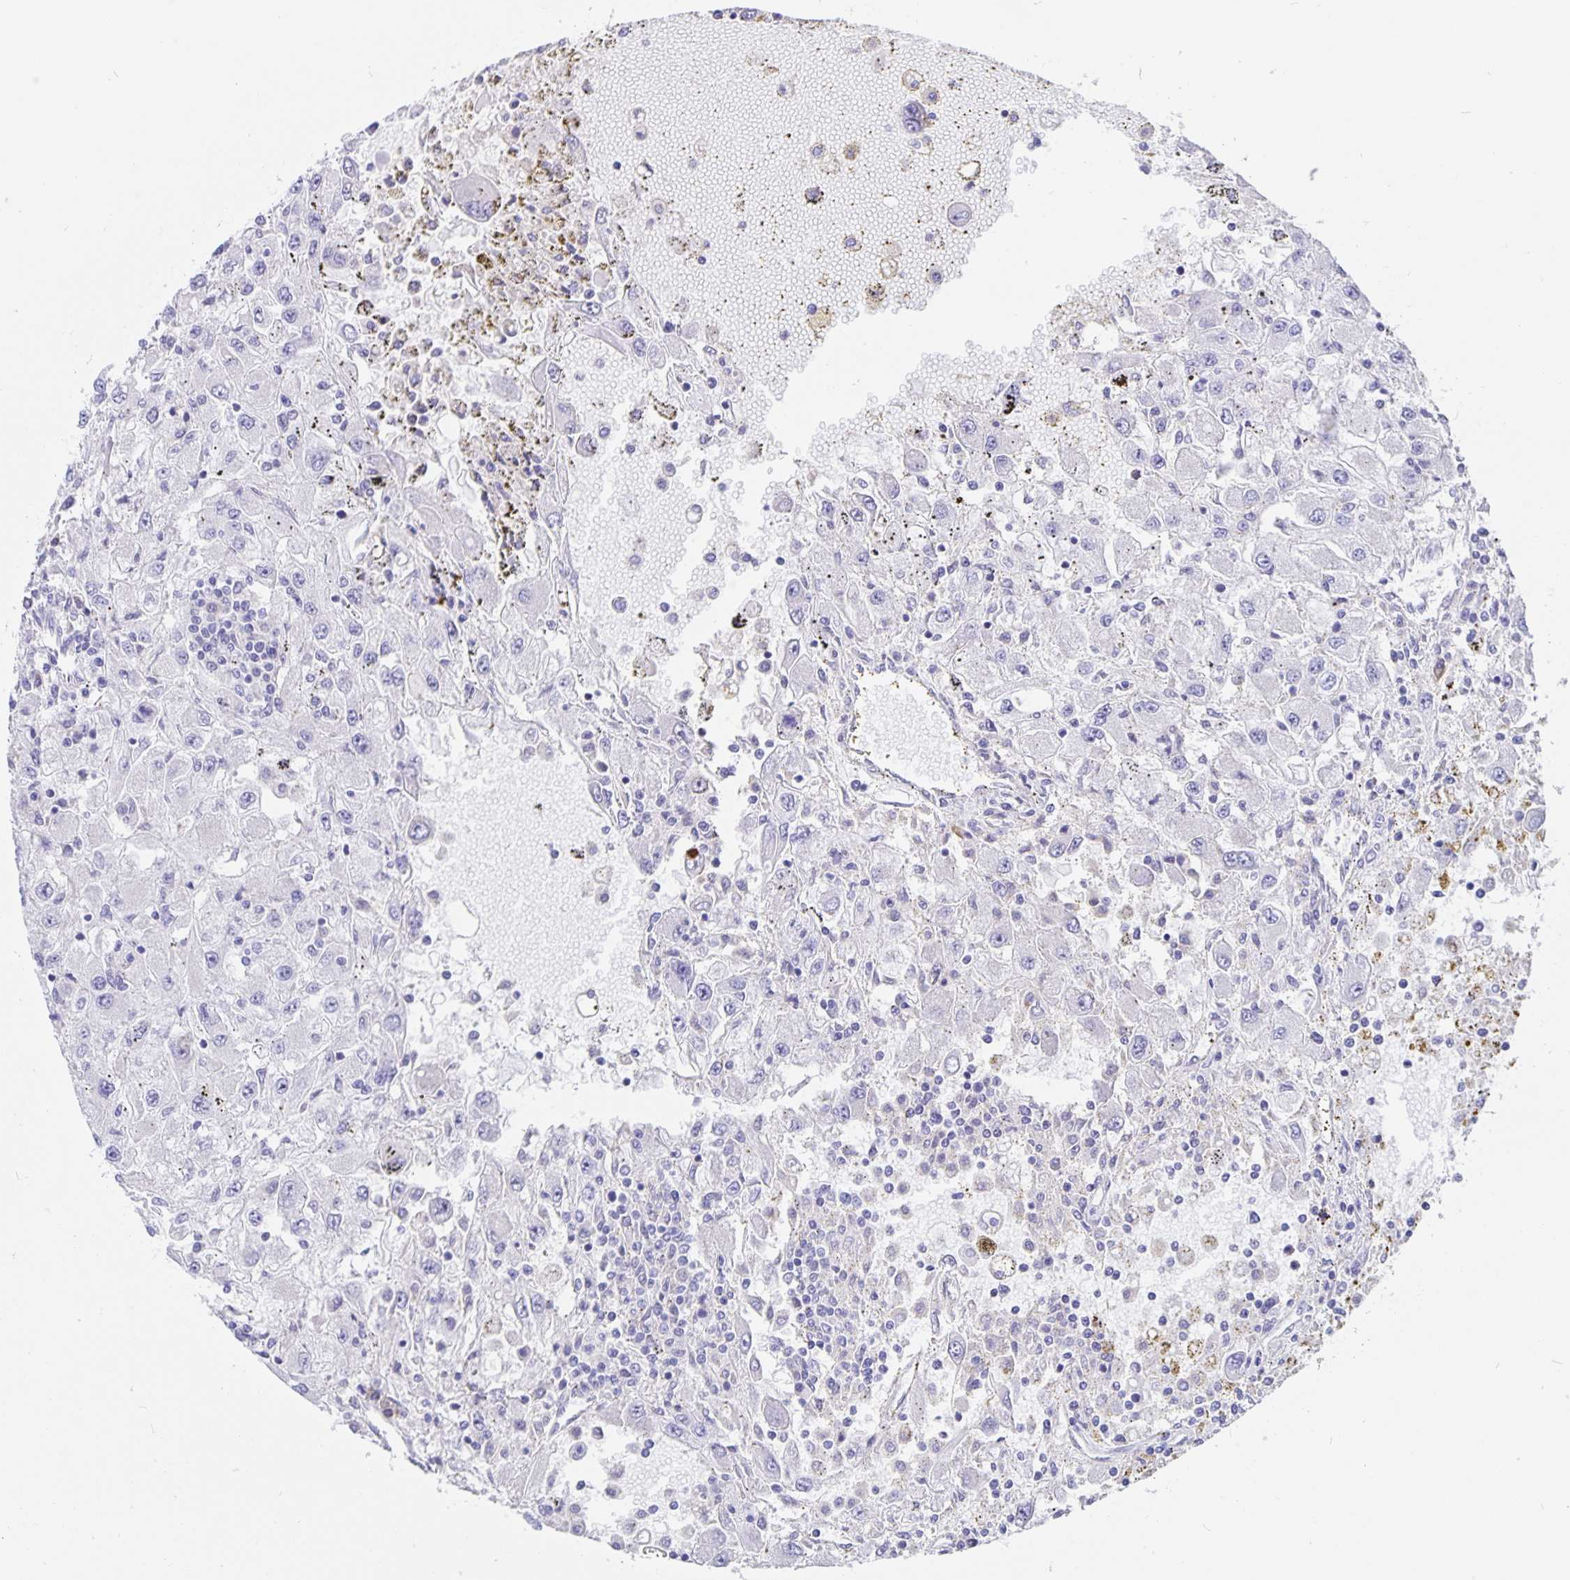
{"staining": {"intensity": "negative", "quantity": "none", "location": "none"}, "tissue": "renal cancer", "cell_type": "Tumor cells", "image_type": "cancer", "snomed": [{"axis": "morphology", "description": "Adenocarcinoma, NOS"}, {"axis": "topography", "description": "Kidney"}], "caption": "A high-resolution image shows immunohistochemistry (IHC) staining of renal adenocarcinoma, which shows no significant positivity in tumor cells.", "gene": "ERMN", "patient": {"sex": "female", "age": 67}}